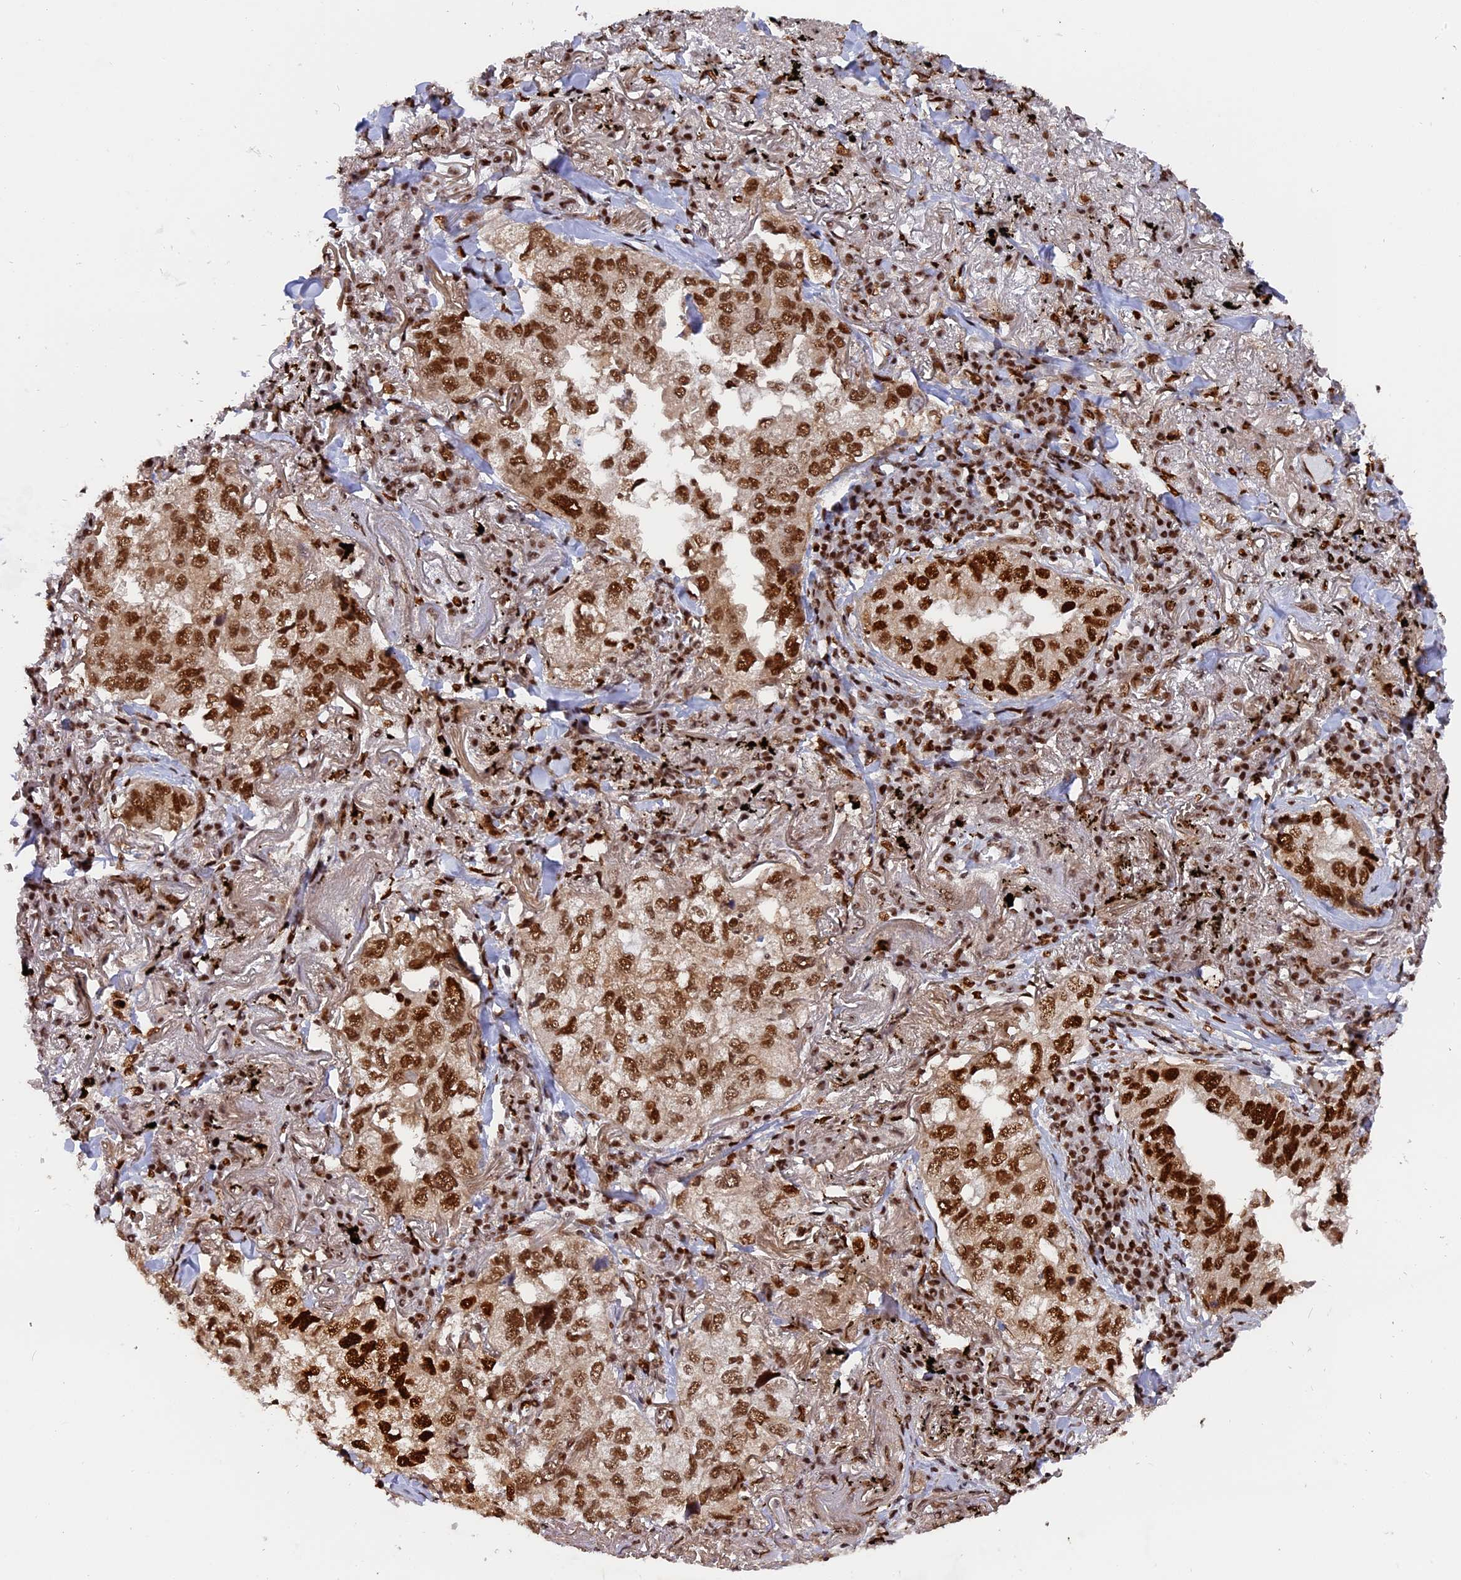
{"staining": {"intensity": "strong", "quantity": ">75%", "location": "nuclear"}, "tissue": "lung cancer", "cell_type": "Tumor cells", "image_type": "cancer", "snomed": [{"axis": "morphology", "description": "Adenocarcinoma, NOS"}, {"axis": "topography", "description": "Lung"}], "caption": "An immunohistochemistry (IHC) micrograph of neoplastic tissue is shown. Protein staining in brown labels strong nuclear positivity in adenocarcinoma (lung) within tumor cells. The staining is performed using DAB brown chromogen to label protein expression. The nuclei are counter-stained blue using hematoxylin.", "gene": "RAMAC", "patient": {"sex": "male", "age": 65}}